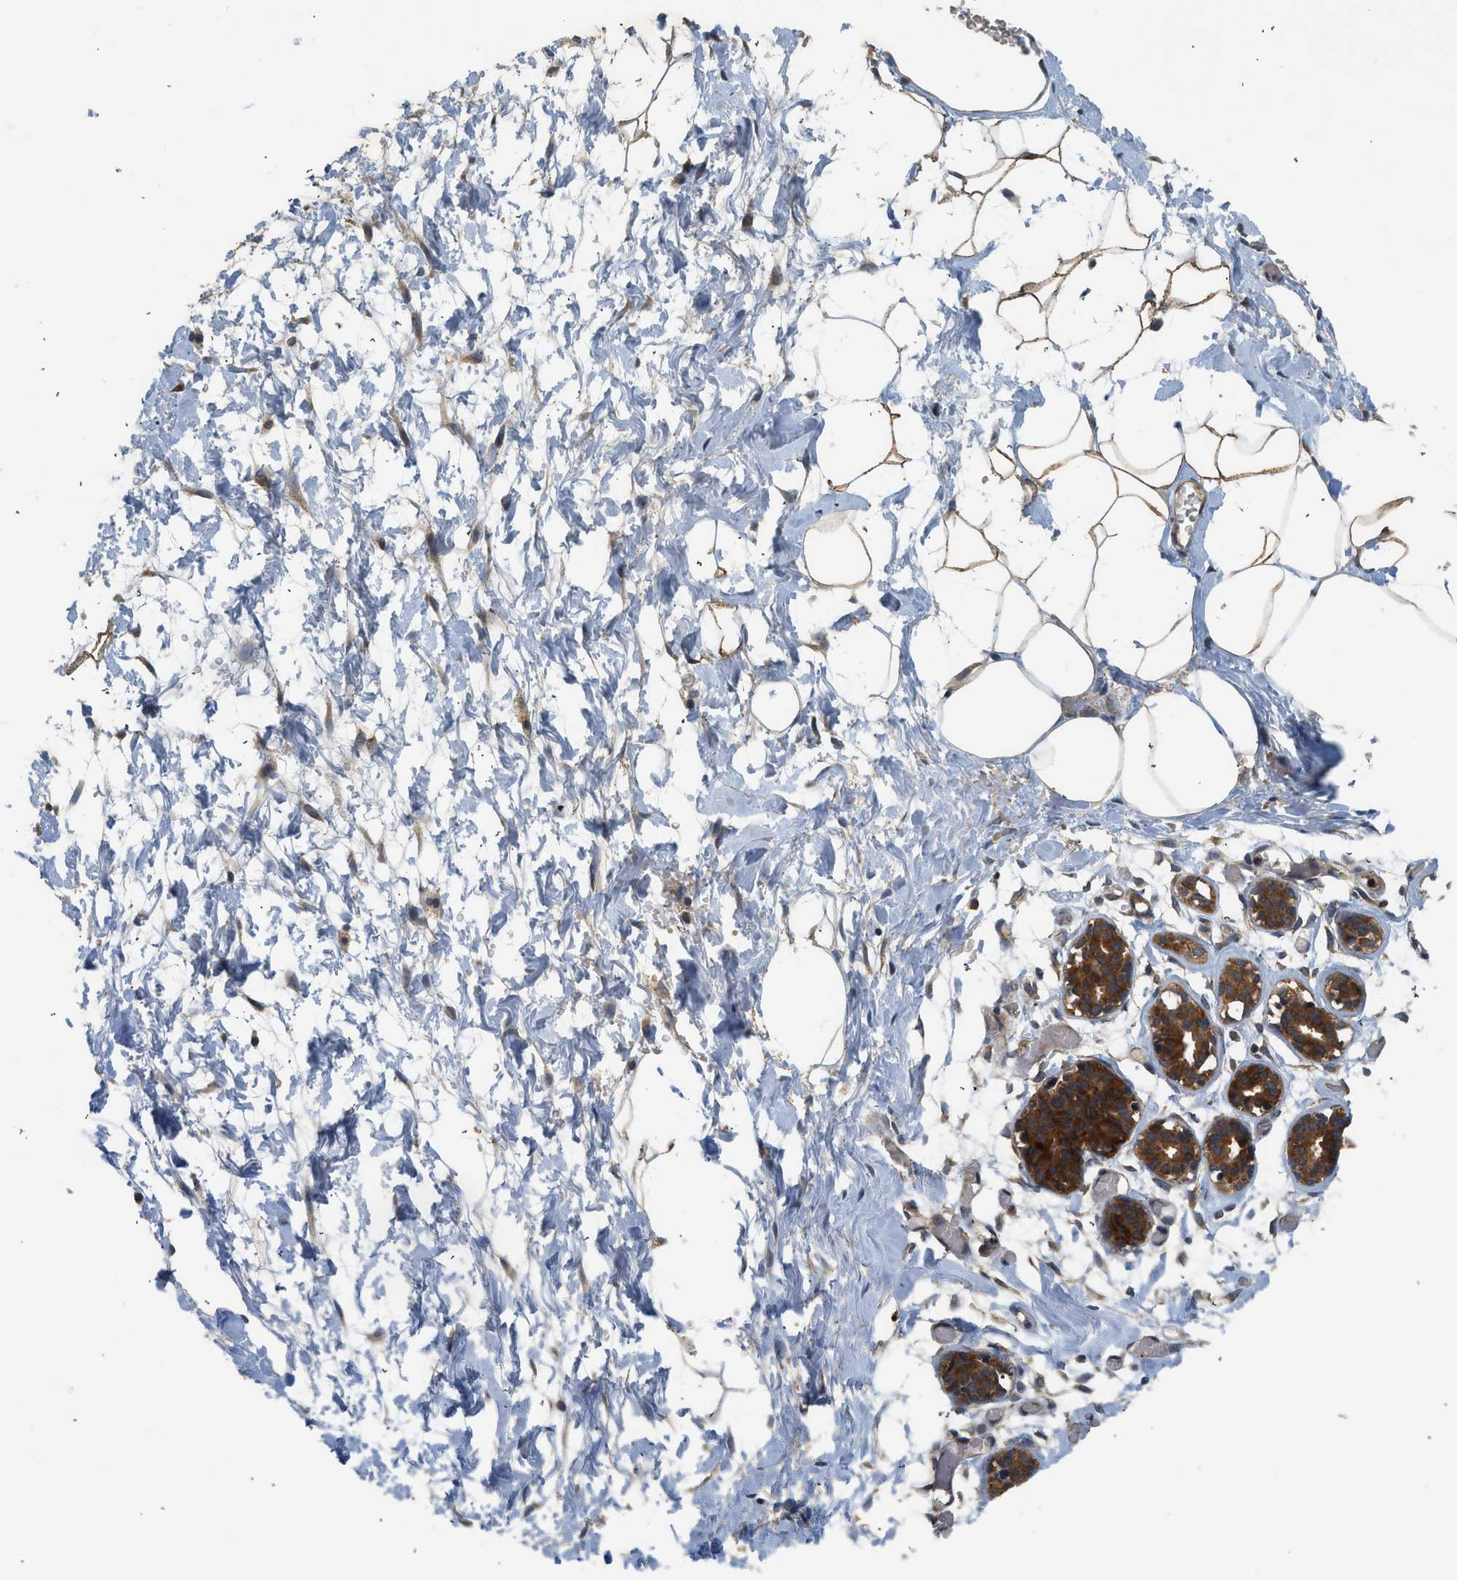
{"staining": {"intensity": "moderate", "quantity": ">75%", "location": "cytoplasmic/membranous"}, "tissue": "adipose tissue", "cell_type": "Adipocytes", "image_type": "normal", "snomed": [{"axis": "morphology", "description": "Normal tissue, NOS"}, {"axis": "topography", "description": "Breast"}, {"axis": "topography", "description": "Soft tissue"}], "caption": "This is a micrograph of IHC staining of unremarkable adipose tissue, which shows moderate positivity in the cytoplasmic/membranous of adipocytes.", "gene": "OXSR1", "patient": {"sex": "female", "age": 25}}